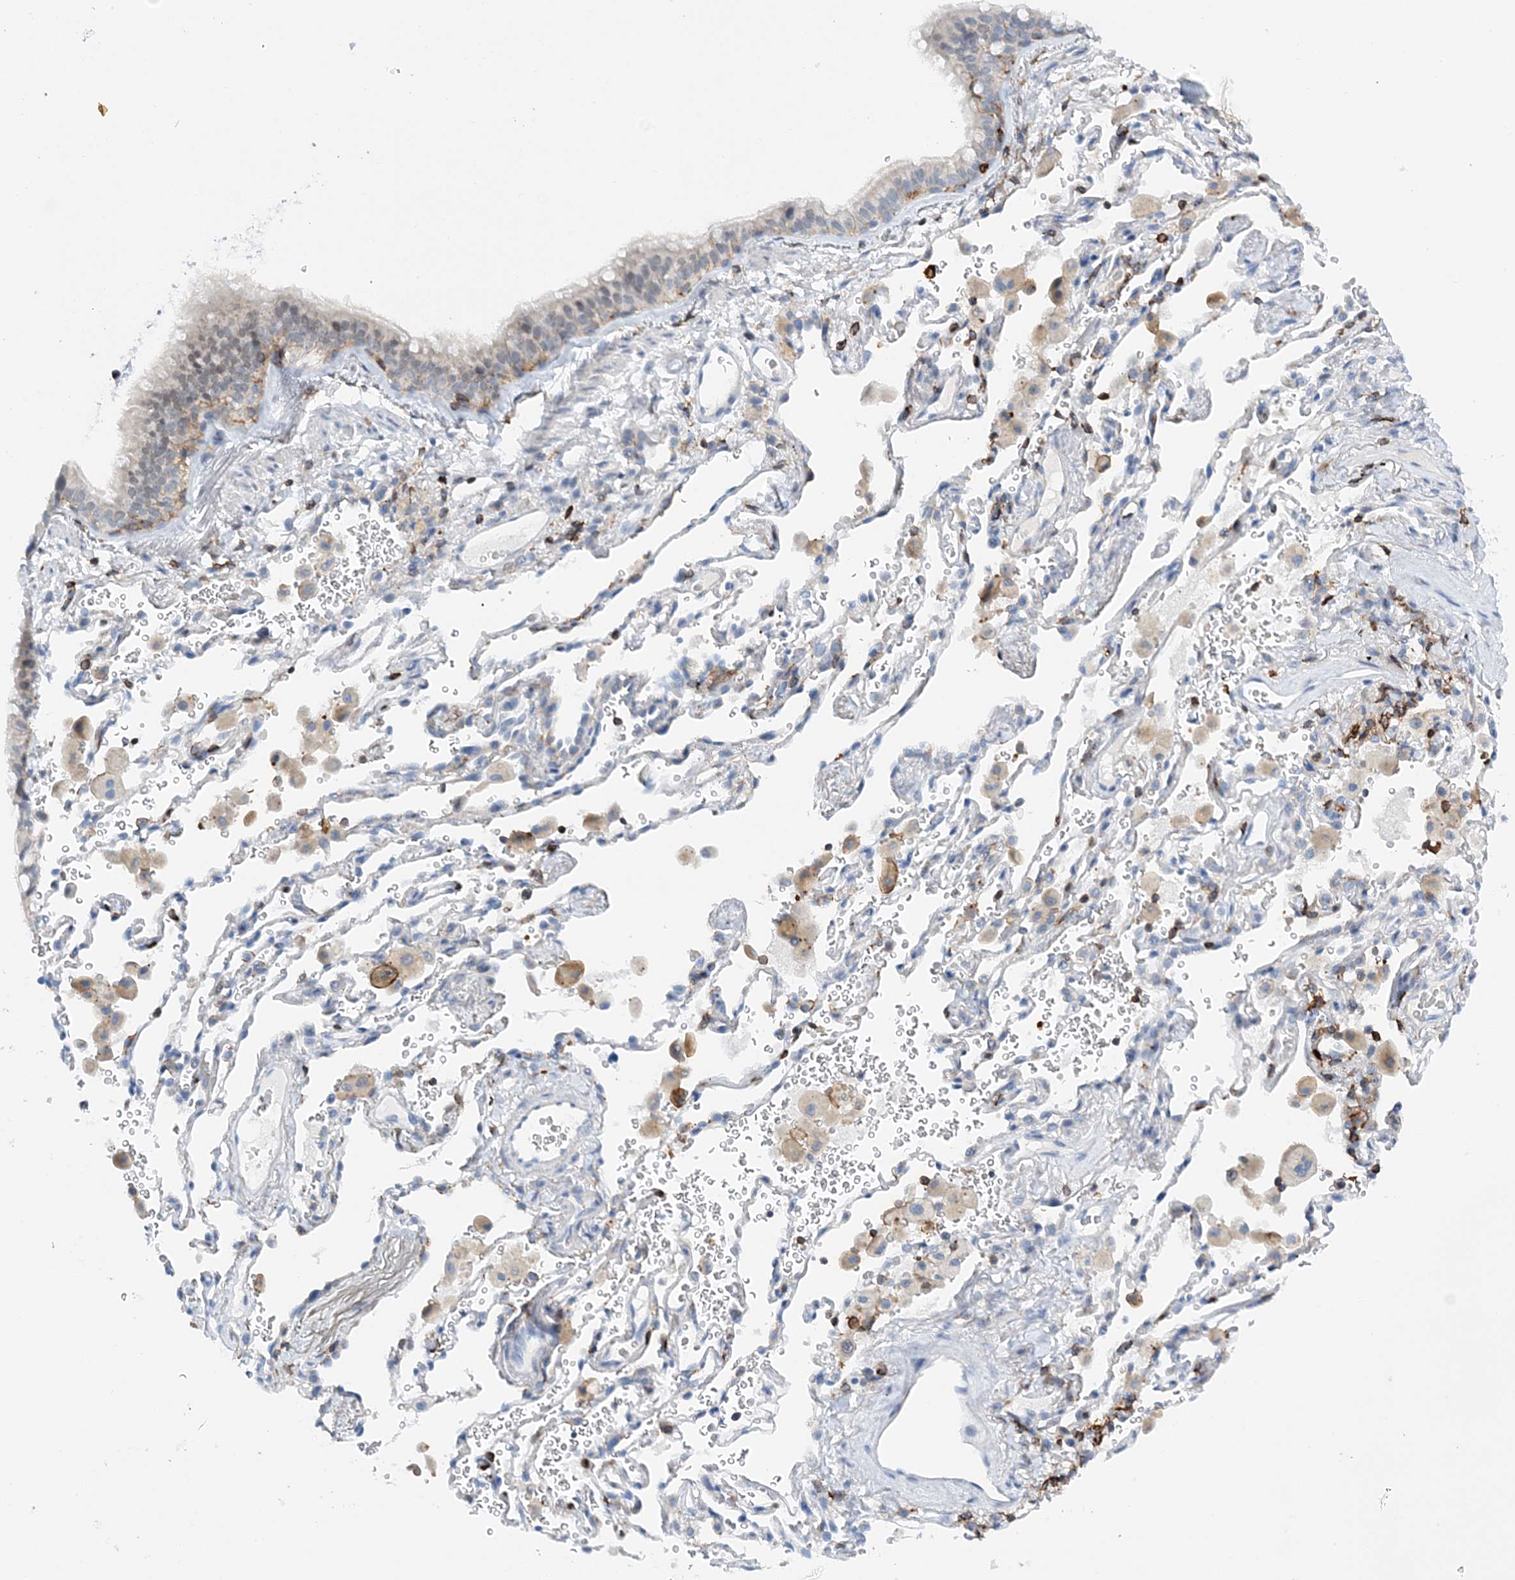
{"staining": {"intensity": "negative", "quantity": "none", "location": "none"}, "tissue": "bronchus", "cell_type": "Respiratory epithelial cells", "image_type": "normal", "snomed": [{"axis": "morphology", "description": "Normal tissue, NOS"}, {"axis": "morphology", "description": "Adenocarcinoma, NOS"}, {"axis": "topography", "description": "Bronchus"}, {"axis": "topography", "description": "Lung"}], "caption": "This histopathology image is of normal bronchus stained with immunohistochemistry (IHC) to label a protein in brown with the nuclei are counter-stained blue. There is no expression in respiratory epithelial cells. (DAB immunohistochemistry with hematoxylin counter stain).", "gene": "PRMT9", "patient": {"sex": "male", "age": 54}}